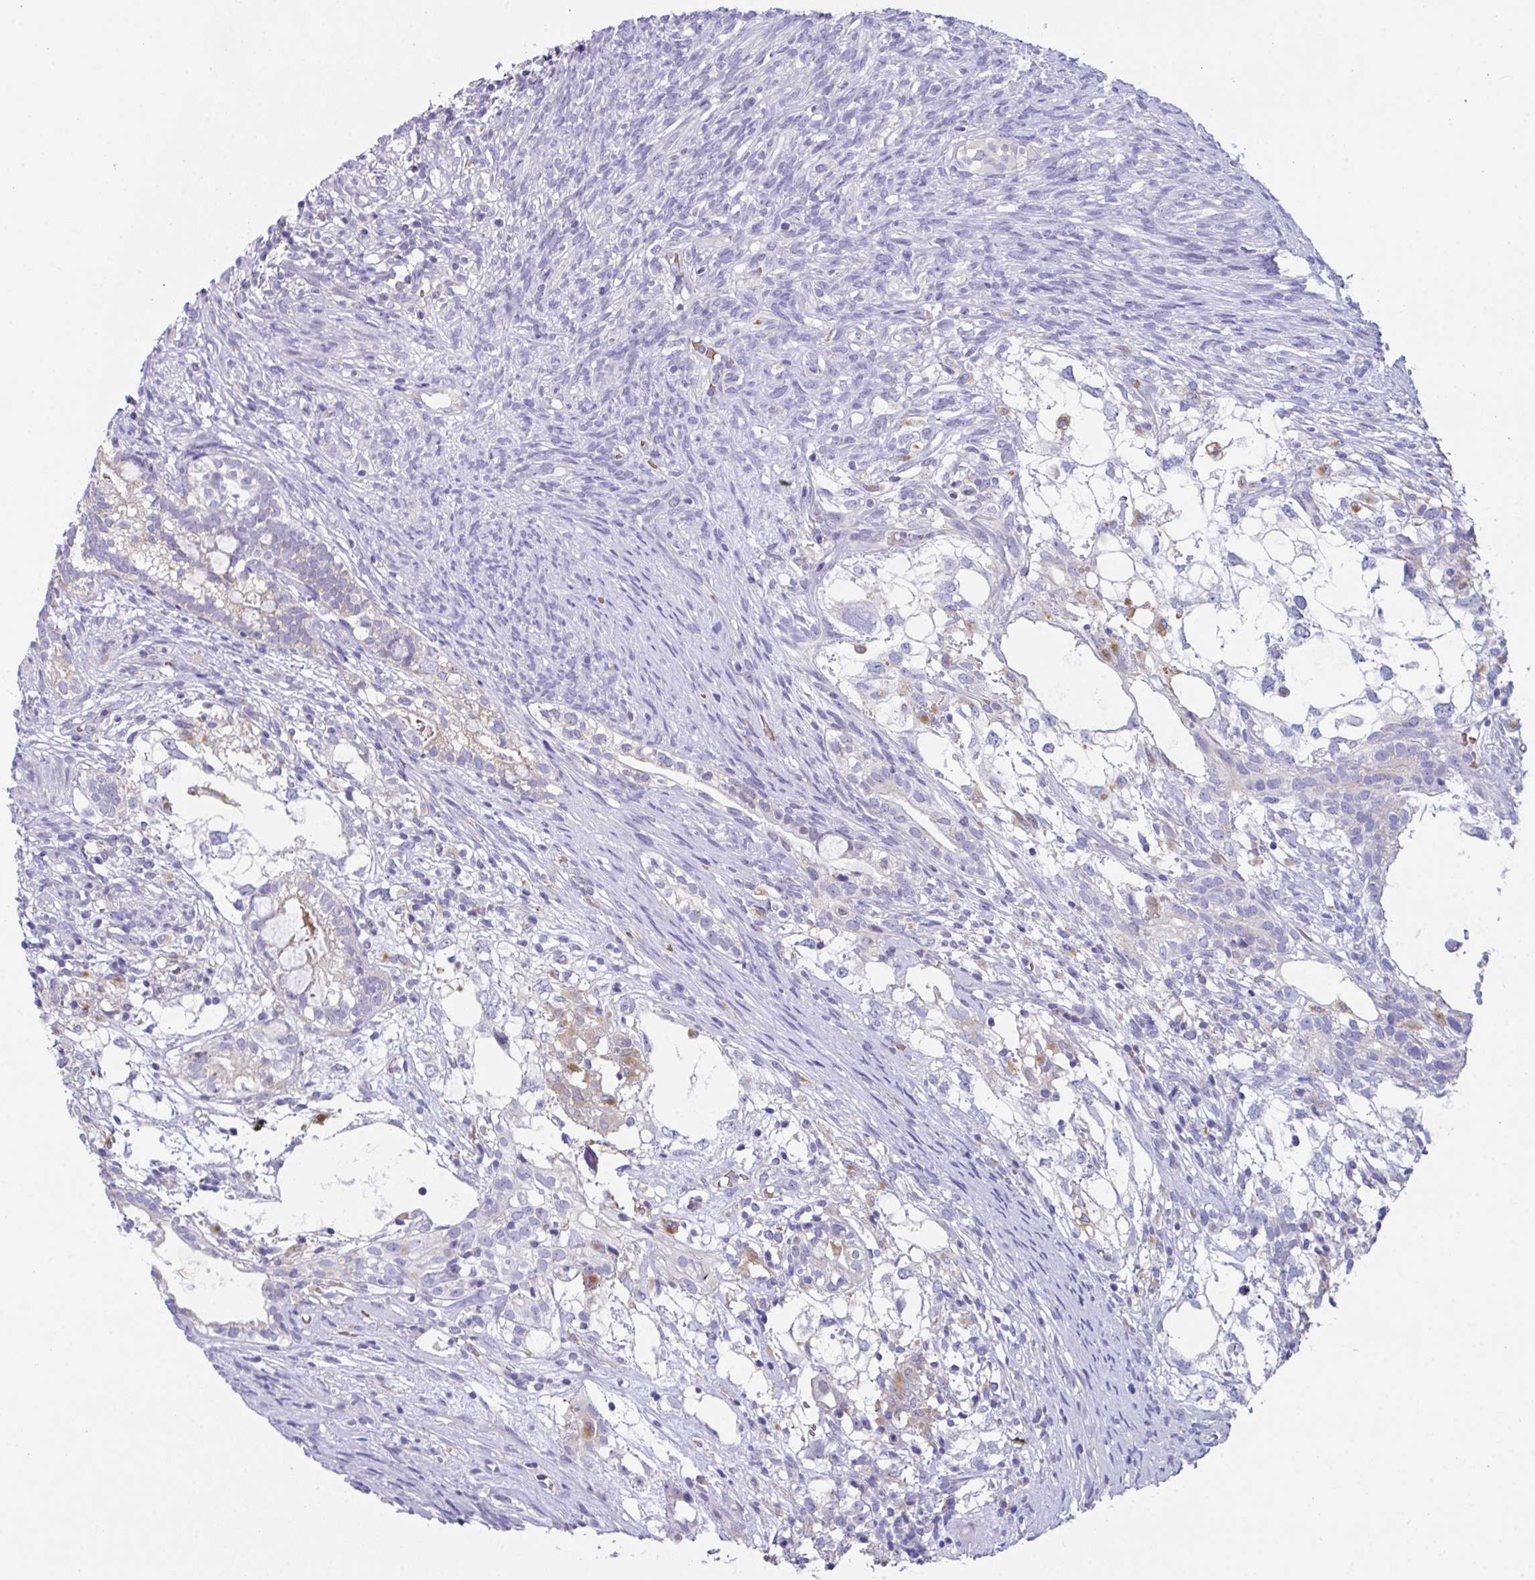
{"staining": {"intensity": "negative", "quantity": "none", "location": "none"}, "tissue": "testis cancer", "cell_type": "Tumor cells", "image_type": "cancer", "snomed": [{"axis": "morphology", "description": "Seminoma, NOS"}, {"axis": "morphology", "description": "Carcinoma, Embryonal, NOS"}, {"axis": "topography", "description": "Testis"}], "caption": "Human testis cancer (embryonal carcinoma) stained for a protein using immunohistochemistry (IHC) exhibits no positivity in tumor cells.", "gene": "TFAP2C", "patient": {"sex": "male", "age": 41}}